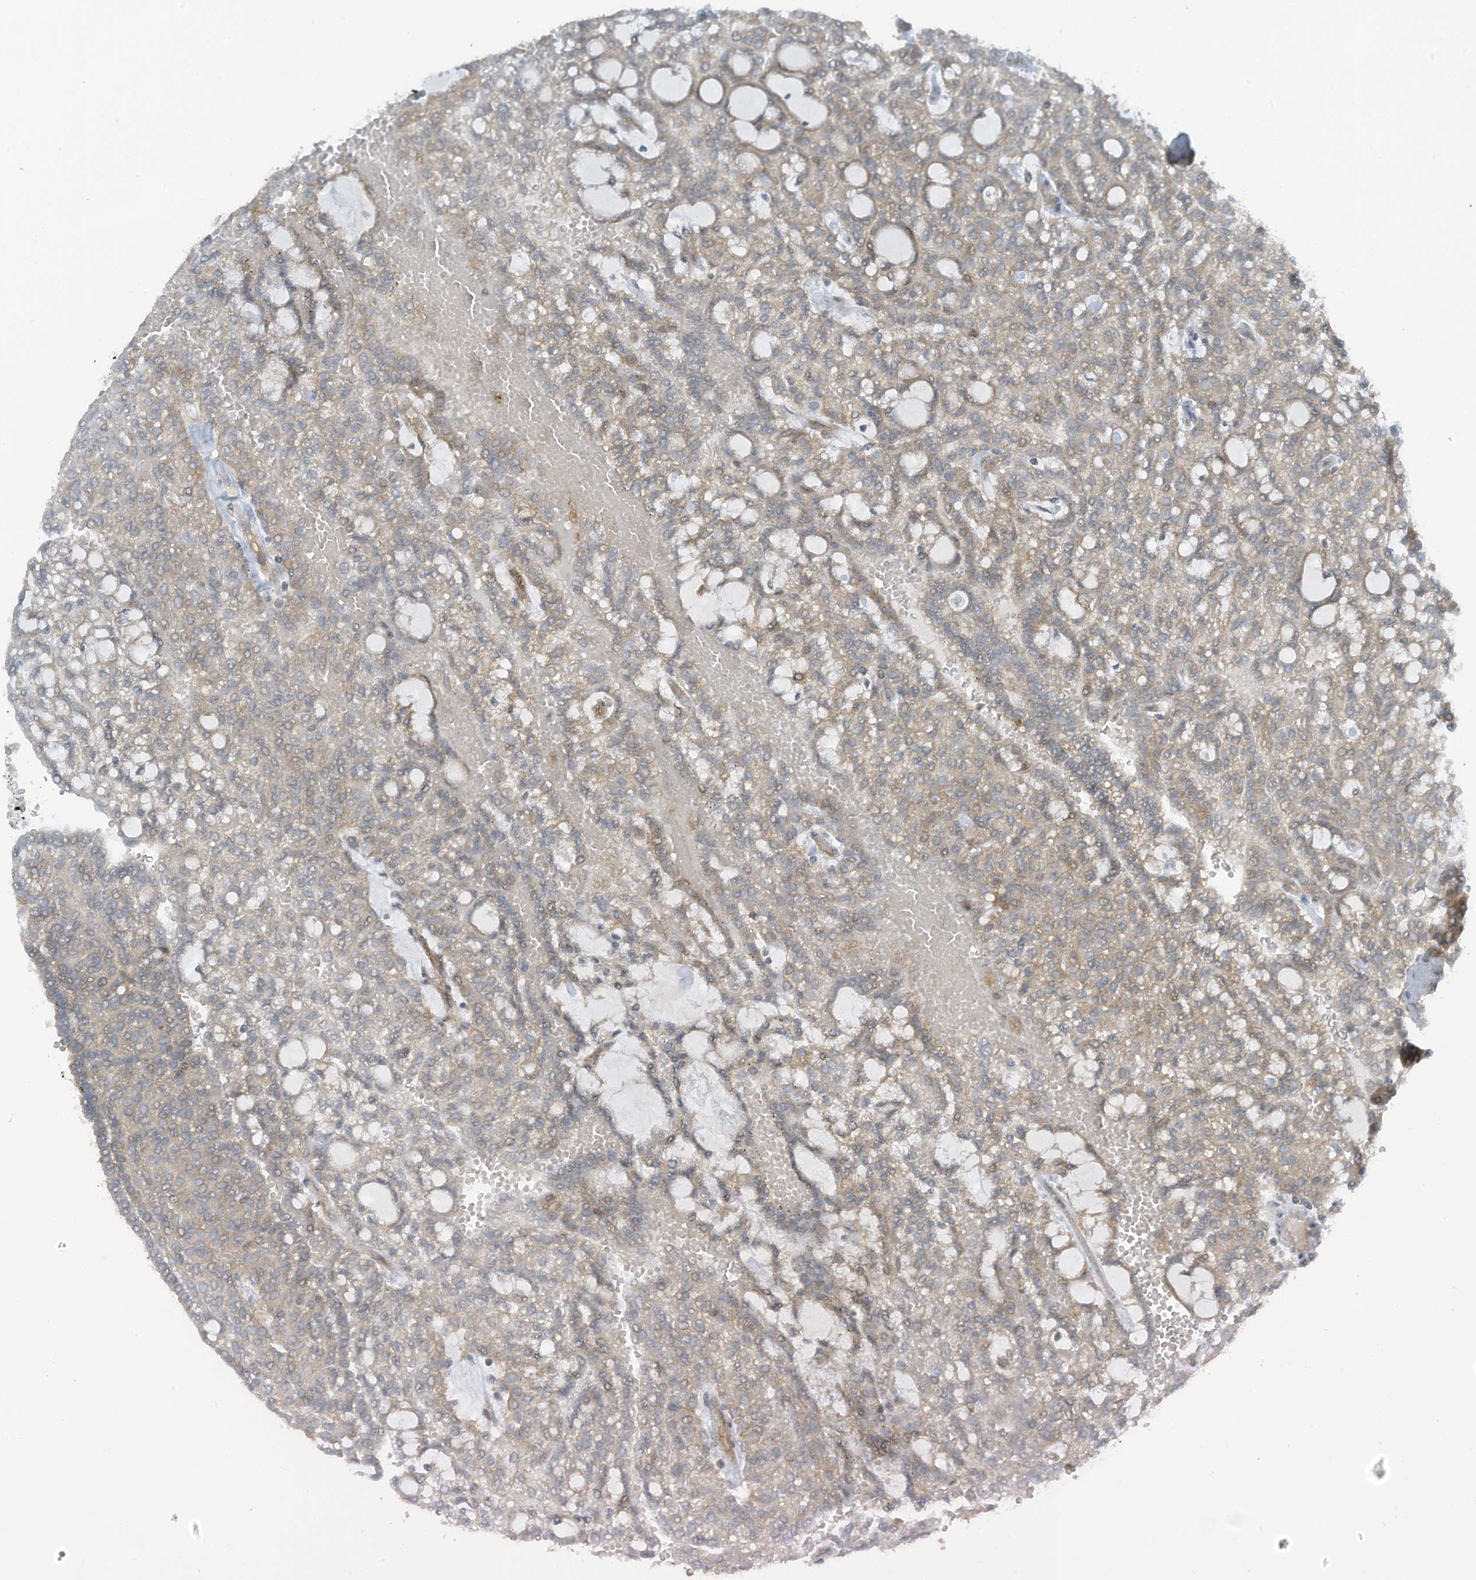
{"staining": {"intensity": "weak", "quantity": "<25%", "location": "cytoplasmic/membranous"}, "tissue": "renal cancer", "cell_type": "Tumor cells", "image_type": "cancer", "snomed": [{"axis": "morphology", "description": "Adenocarcinoma, NOS"}, {"axis": "topography", "description": "Kidney"}], "caption": "Renal cancer (adenocarcinoma) was stained to show a protein in brown. There is no significant positivity in tumor cells.", "gene": "FSD1L", "patient": {"sex": "male", "age": 63}}